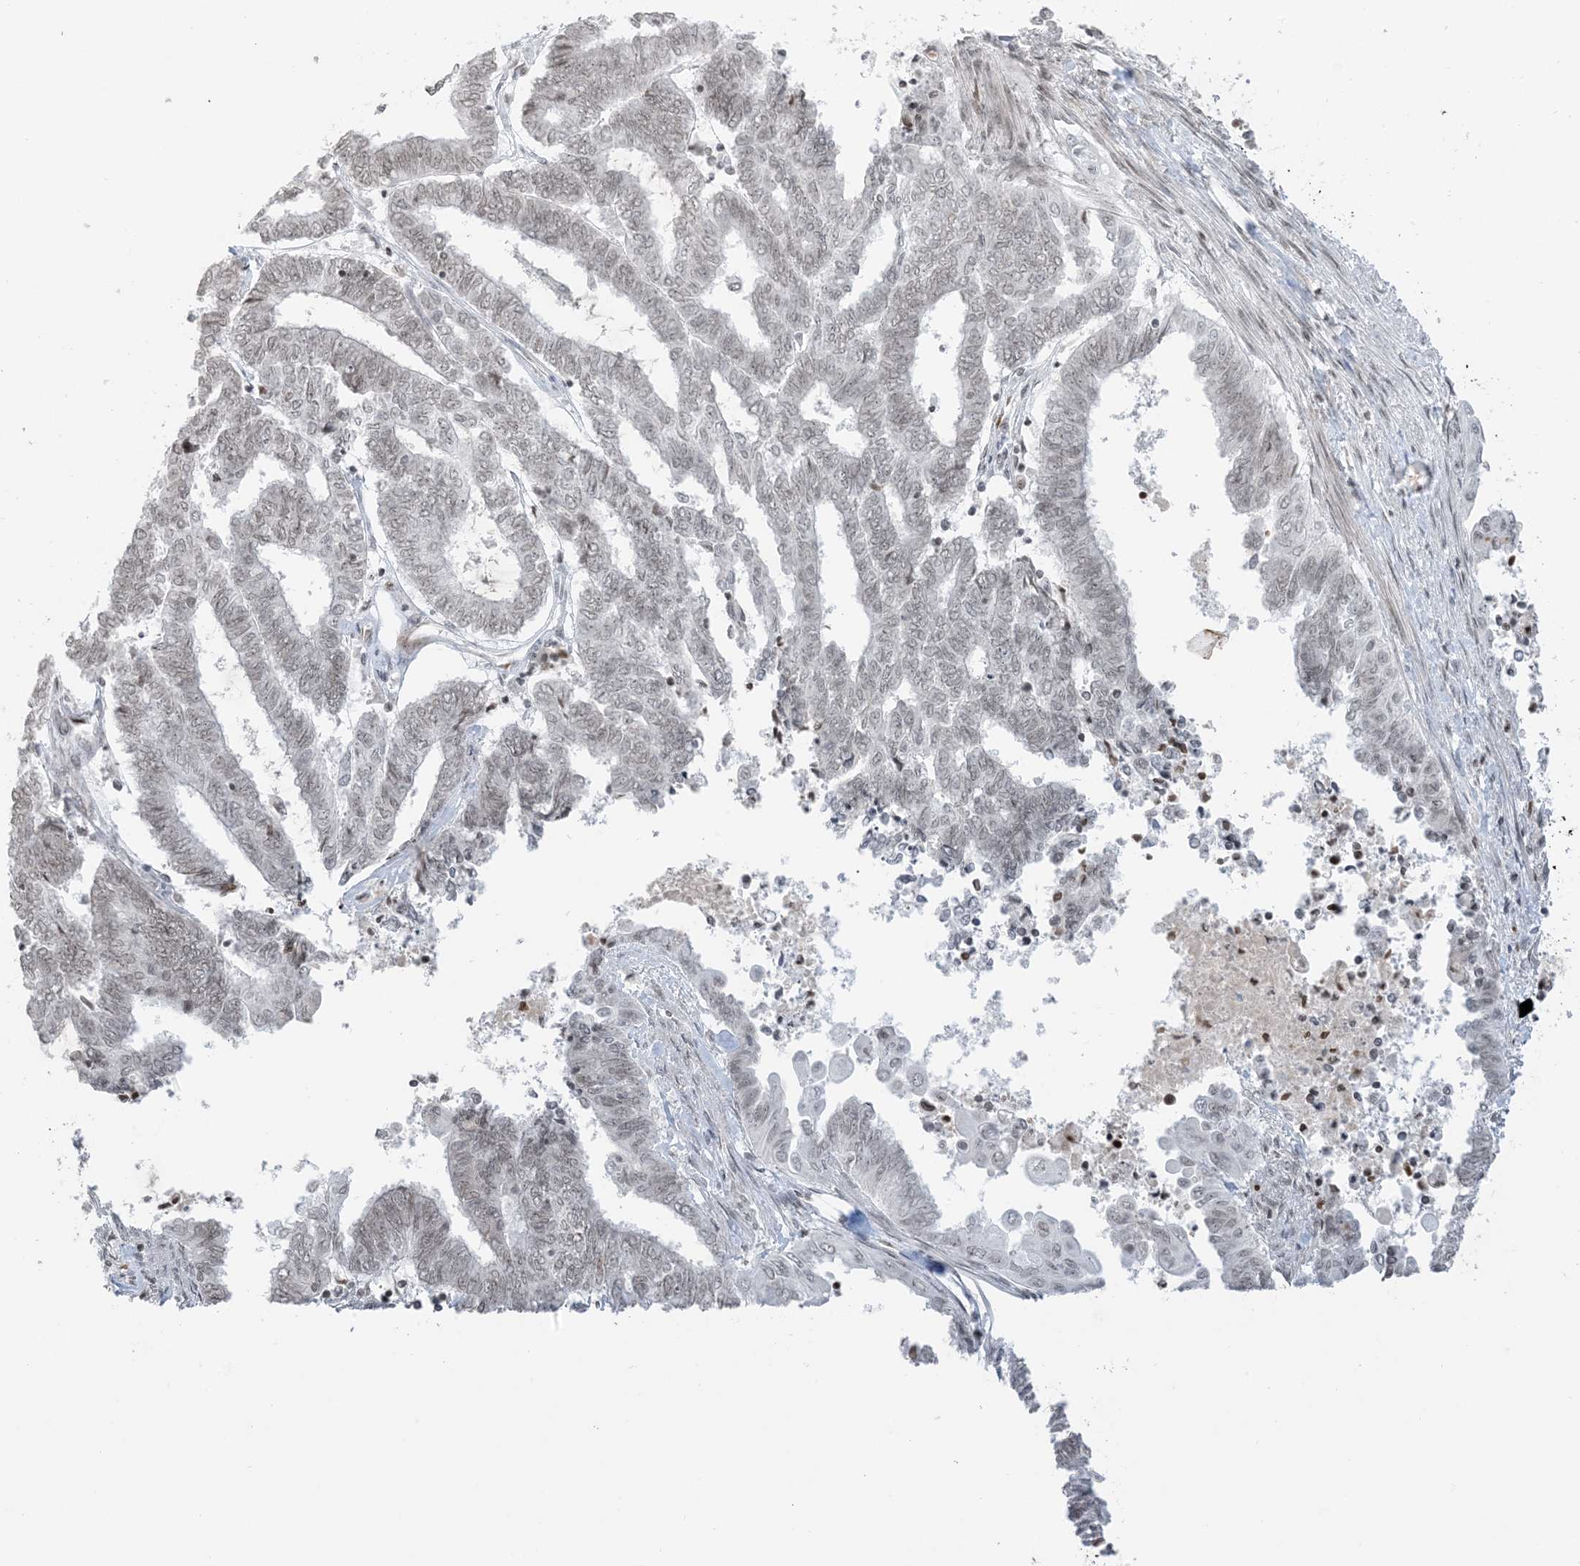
{"staining": {"intensity": "weak", "quantity": ">75%", "location": "nuclear"}, "tissue": "endometrial cancer", "cell_type": "Tumor cells", "image_type": "cancer", "snomed": [{"axis": "morphology", "description": "Adenocarcinoma, NOS"}, {"axis": "topography", "description": "Uterus"}, {"axis": "topography", "description": "Endometrium"}], "caption": "This histopathology image demonstrates immunohistochemistry staining of endometrial cancer (adenocarcinoma), with low weak nuclear staining in about >75% of tumor cells.", "gene": "METAP1D", "patient": {"sex": "female", "age": 70}}